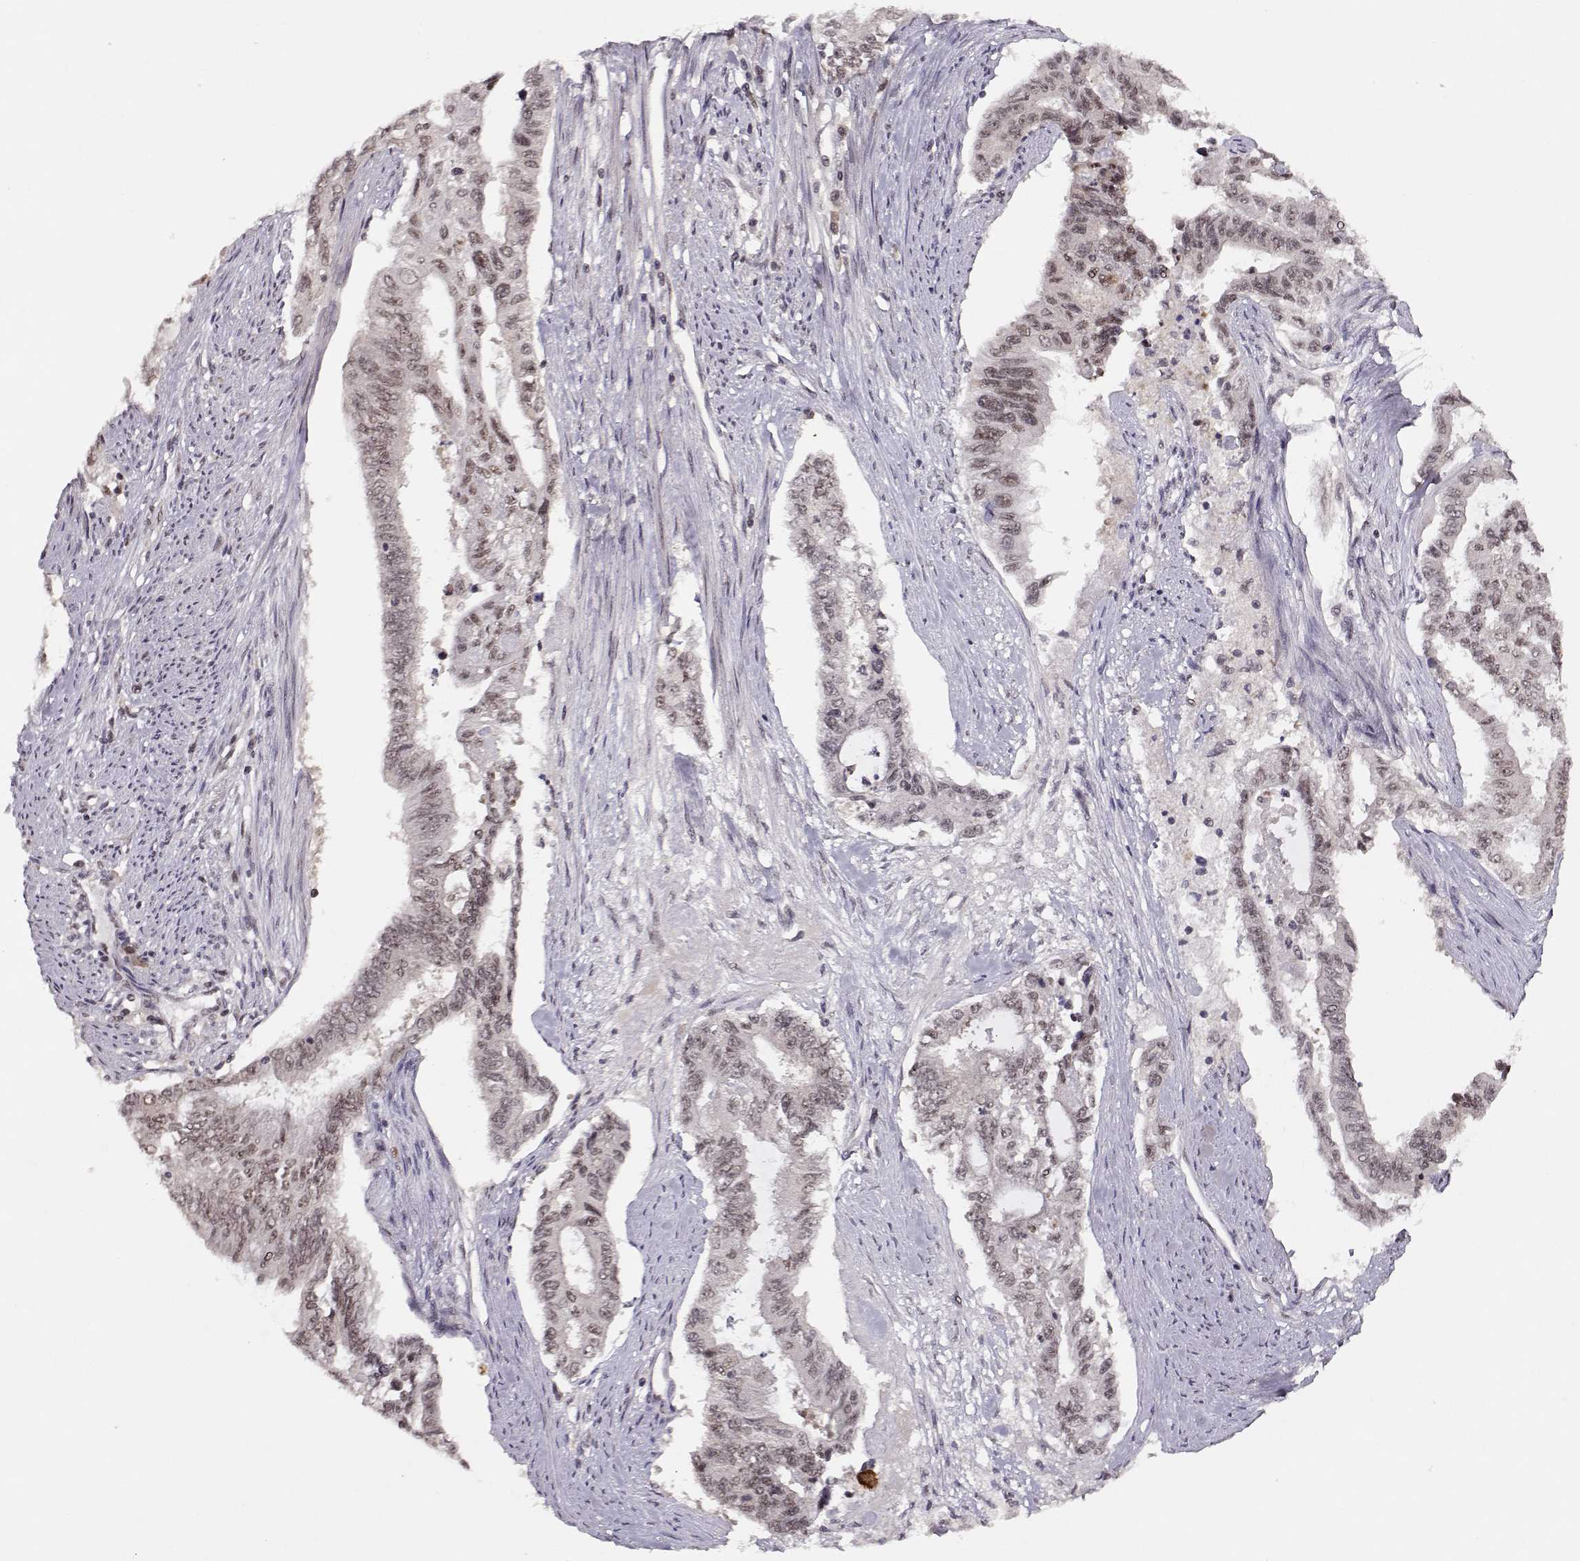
{"staining": {"intensity": "weak", "quantity": "25%-75%", "location": "nuclear"}, "tissue": "endometrial cancer", "cell_type": "Tumor cells", "image_type": "cancer", "snomed": [{"axis": "morphology", "description": "Adenocarcinoma, NOS"}, {"axis": "topography", "description": "Uterus"}], "caption": "Human endometrial adenocarcinoma stained for a protein (brown) reveals weak nuclear positive expression in approximately 25%-75% of tumor cells.", "gene": "CSNK2A1", "patient": {"sex": "female", "age": 59}}